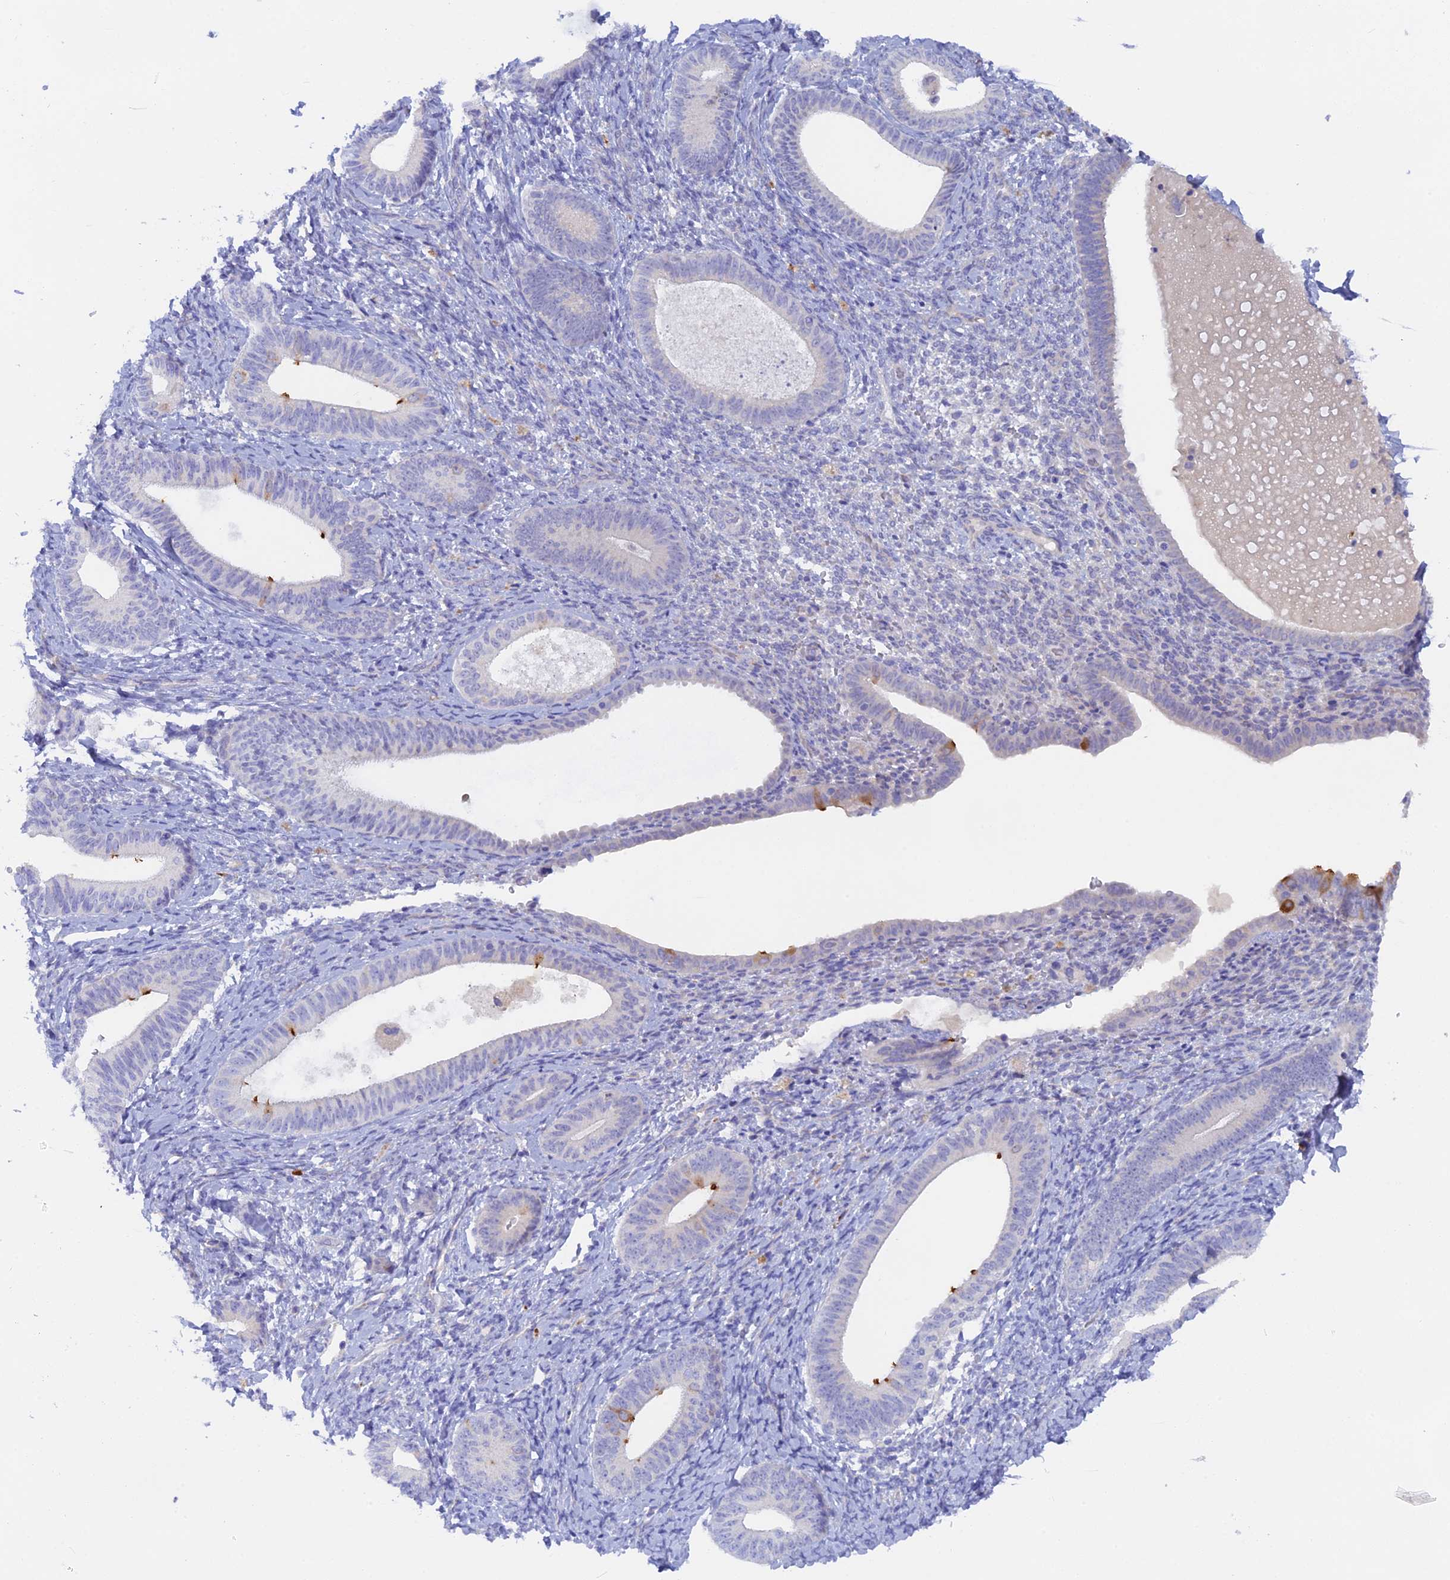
{"staining": {"intensity": "negative", "quantity": "none", "location": "none"}, "tissue": "endometrium", "cell_type": "Cells in endometrial stroma", "image_type": "normal", "snomed": [{"axis": "morphology", "description": "Normal tissue, NOS"}, {"axis": "topography", "description": "Endometrium"}], "caption": "Endometrium stained for a protein using IHC reveals no expression cells in endometrial stroma.", "gene": "GLB1L", "patient": {"sex": "female", "age": 65}}